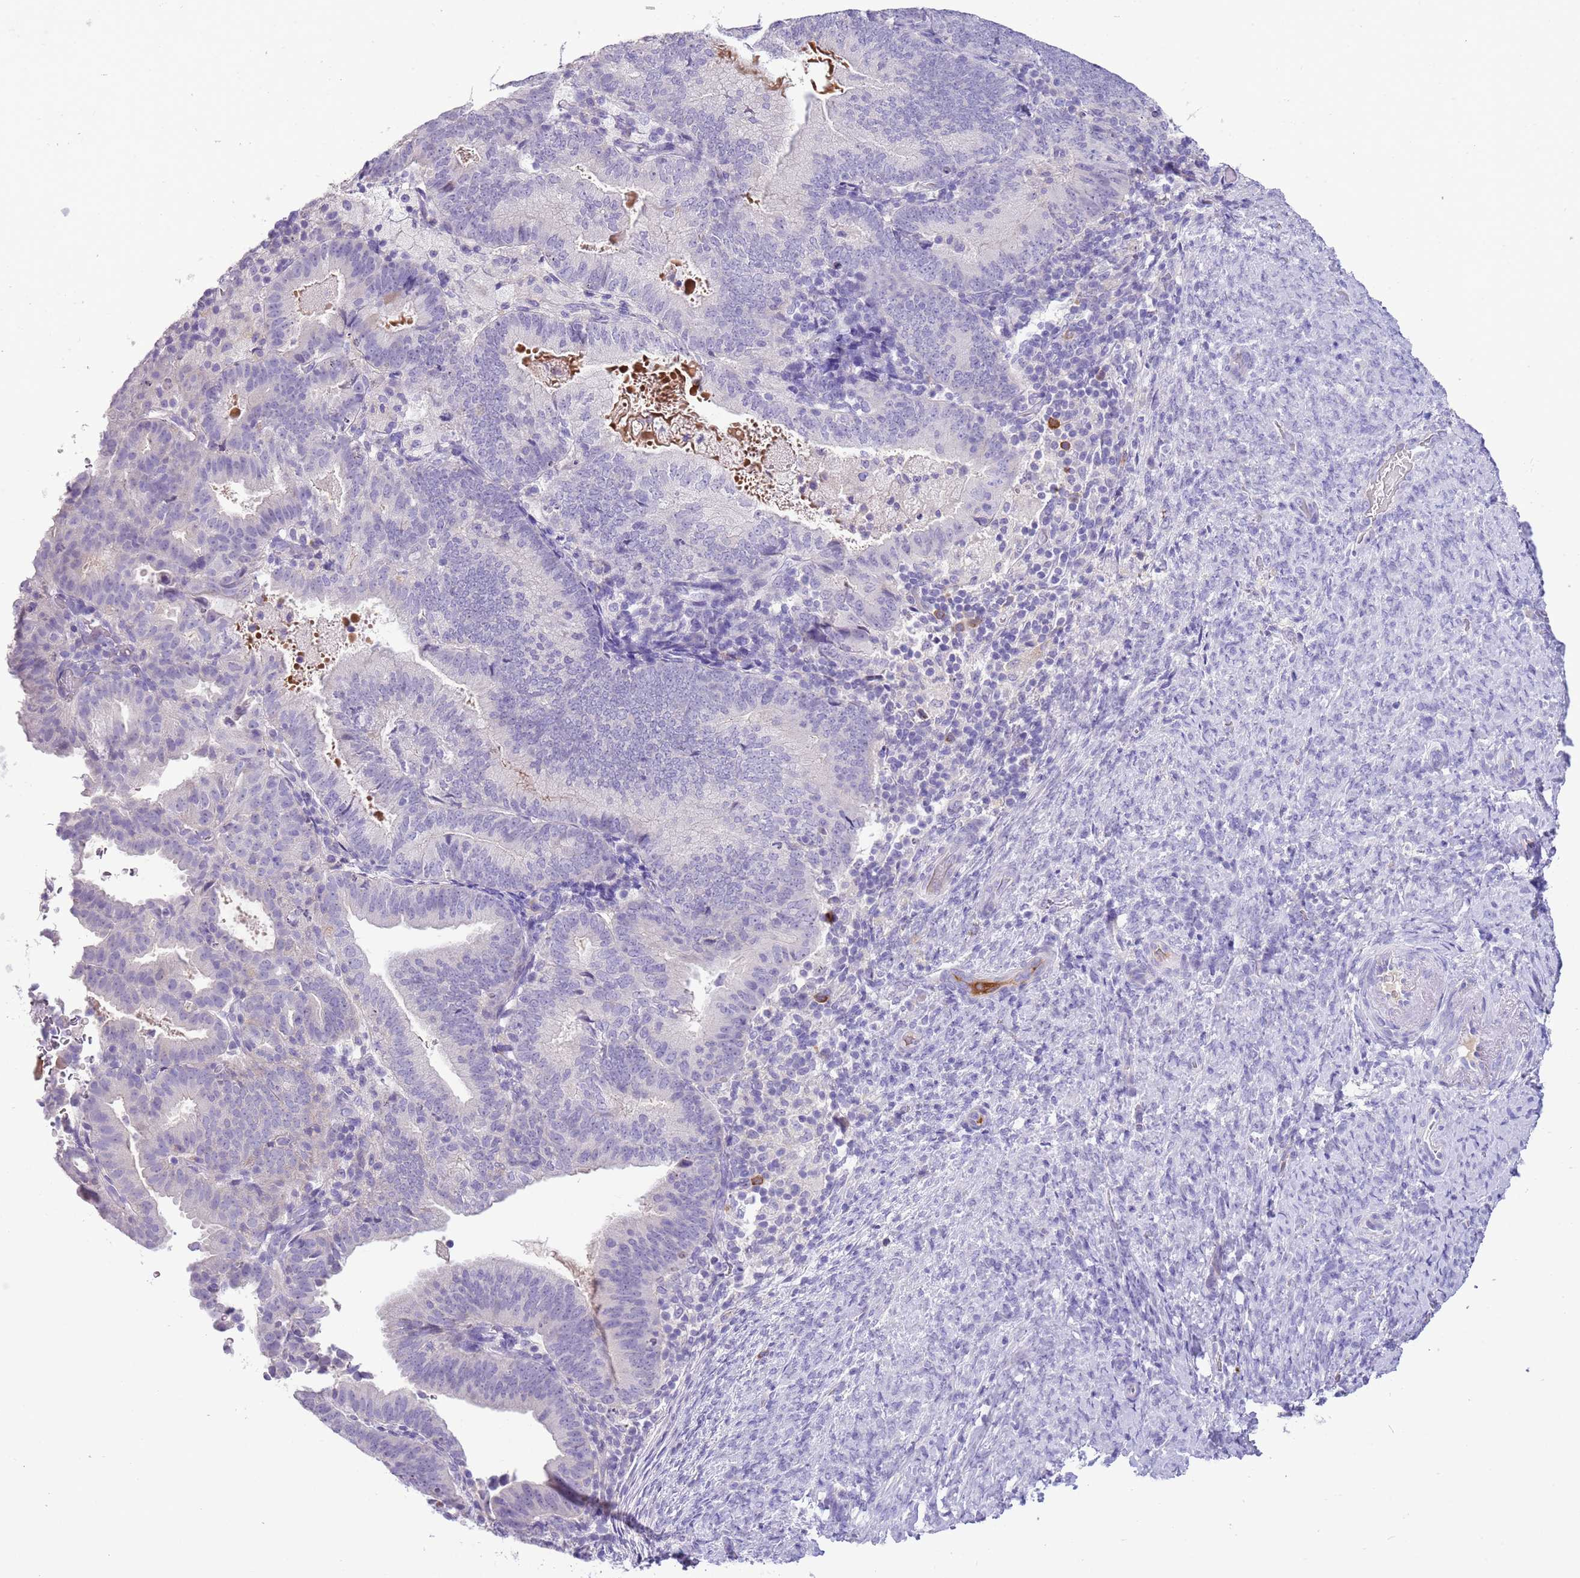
{"staining": {"intensity": "negative", "quantity": "none", "location": "none"}, "tissue": "endometrial cancer", "cell_type": "Tumor cells", "image_type": "cancer", "snomed": [{"axis": "morphology", "description": "Adenocarcinoma, NOS"}, {"axis": "topography", "description": "Endometrium"}], "caption": "Immunohistochemical staining of endometrial cancer reveals no significant staining in tumor cells.", "gene": "SCAMP5", "patient": {"sex": "female", "age": 70}}